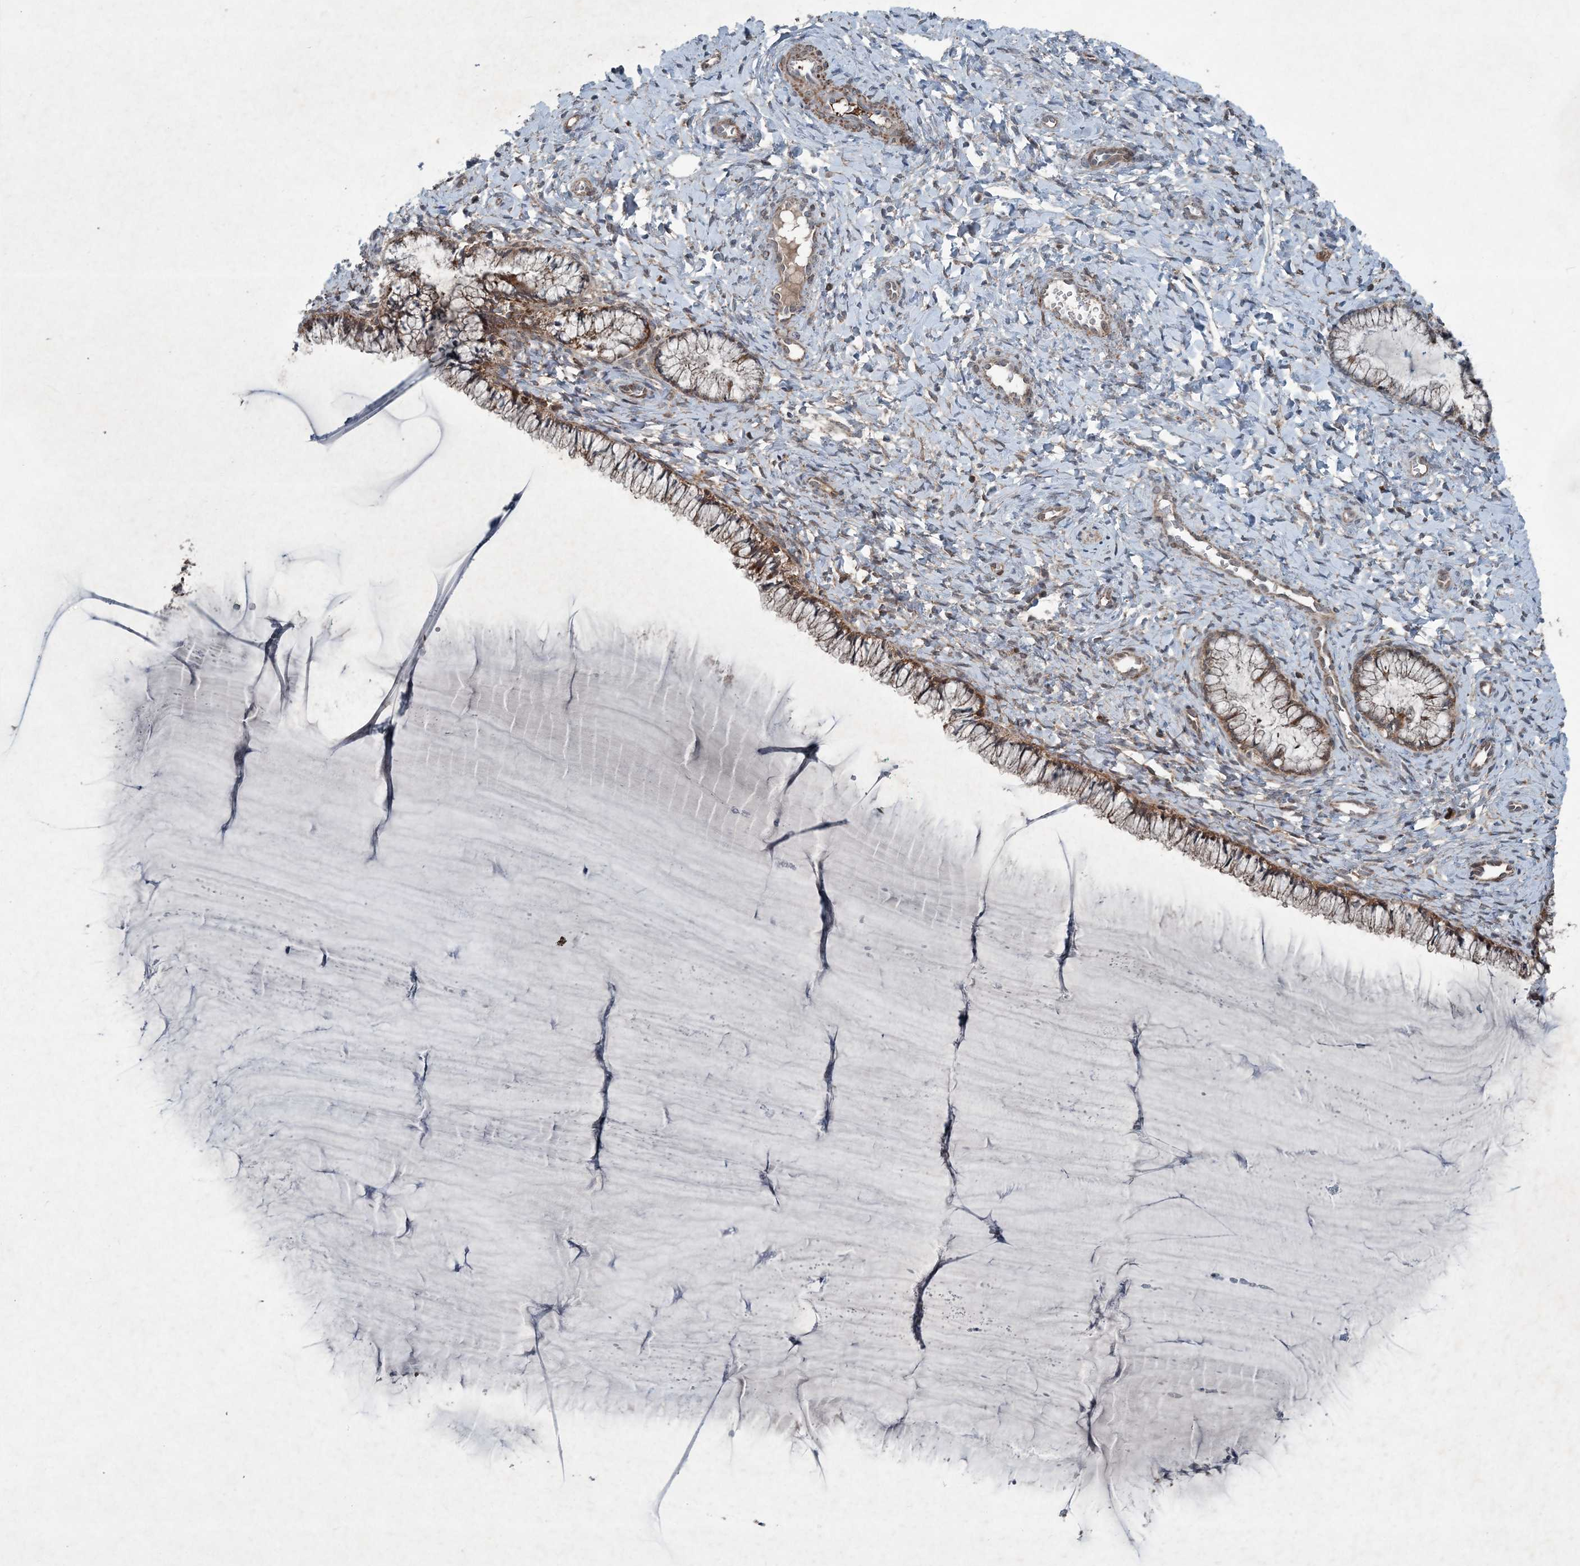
{"staining": {"intensity": "moderate", "quantity": "25%-75%", "location": "cytoplasmic/membranous"}, "tissue": "cervix", "cell_type": "Glandular cells", "image_type": "normal", "snomed": [{"axis": "morphology", "description": "Normal tissue, NOS"}, {"axis": "morphology", "description": "Adenocarcinoma, NOS"}, {"axis": "topography", "description": "Cervix"}], "caption": "The photomicrograph displays a brown stain indicating the presence of a protein in the cytoplasmic/membranous of glandular cells in cervix. (Brightfield microscopy of DAB IHC at high magnification).", "gene": "NDUFA2", "patient": {"sex": "female", "age": 29}}